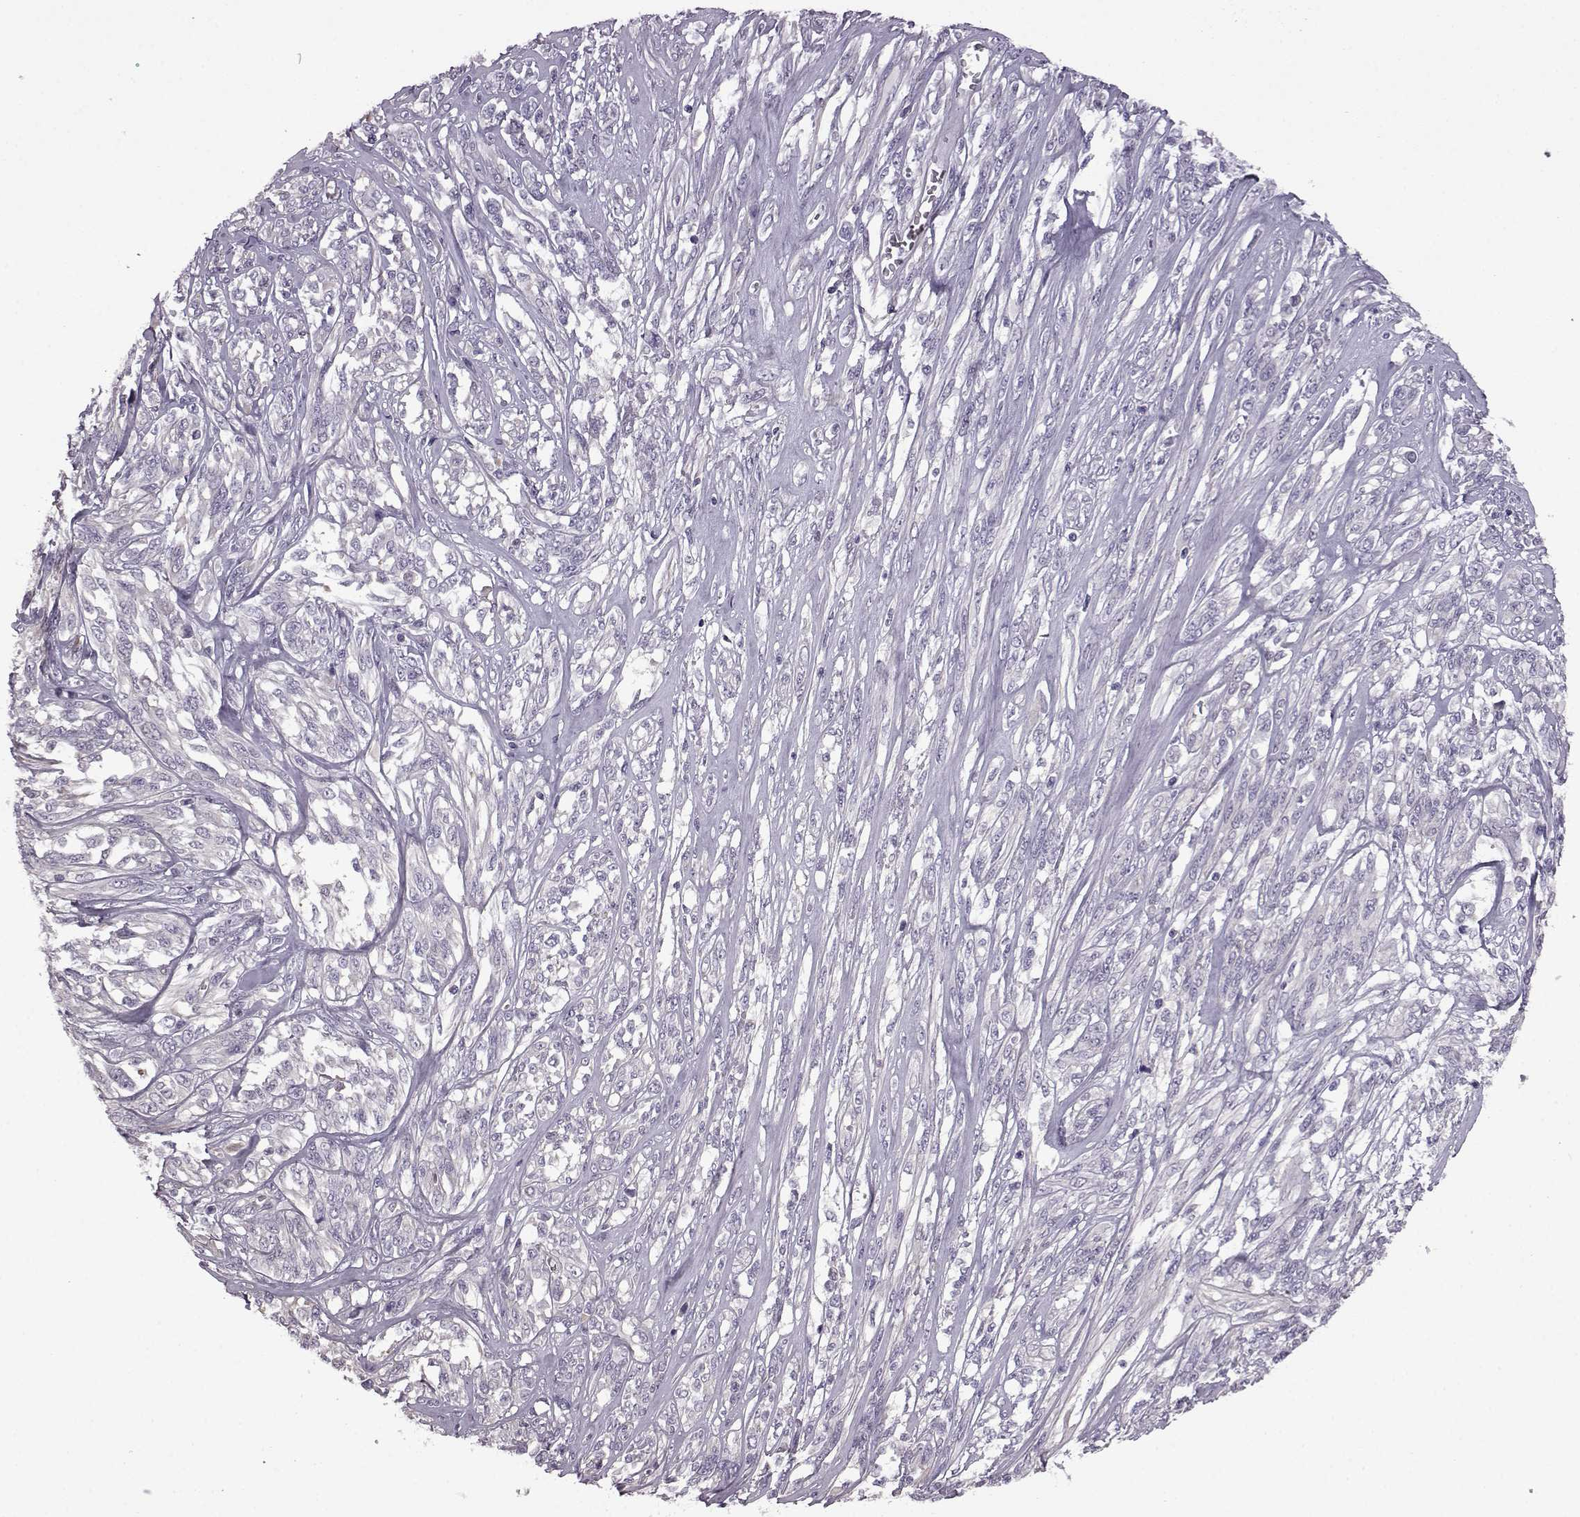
{"staining": {"intensity": "negative", "quantity": "none", "location": "none"}, "tissue": "melanoma", "cell_type": "Tumor cells", "image_type": "cancer", "snomed": [{"axis": "morphology", "description": "Malignant melanoma, NOS"}, {"axis": "topography", "description": "Skin"}], "caption": "DAB (3,3'-diaminobenzidine) immunohistochemical staining of melanoma exhibits no significant expression in tumor cells.", "gene": "EDDM3B", "patient": {"sex": "female", "age": 91}}